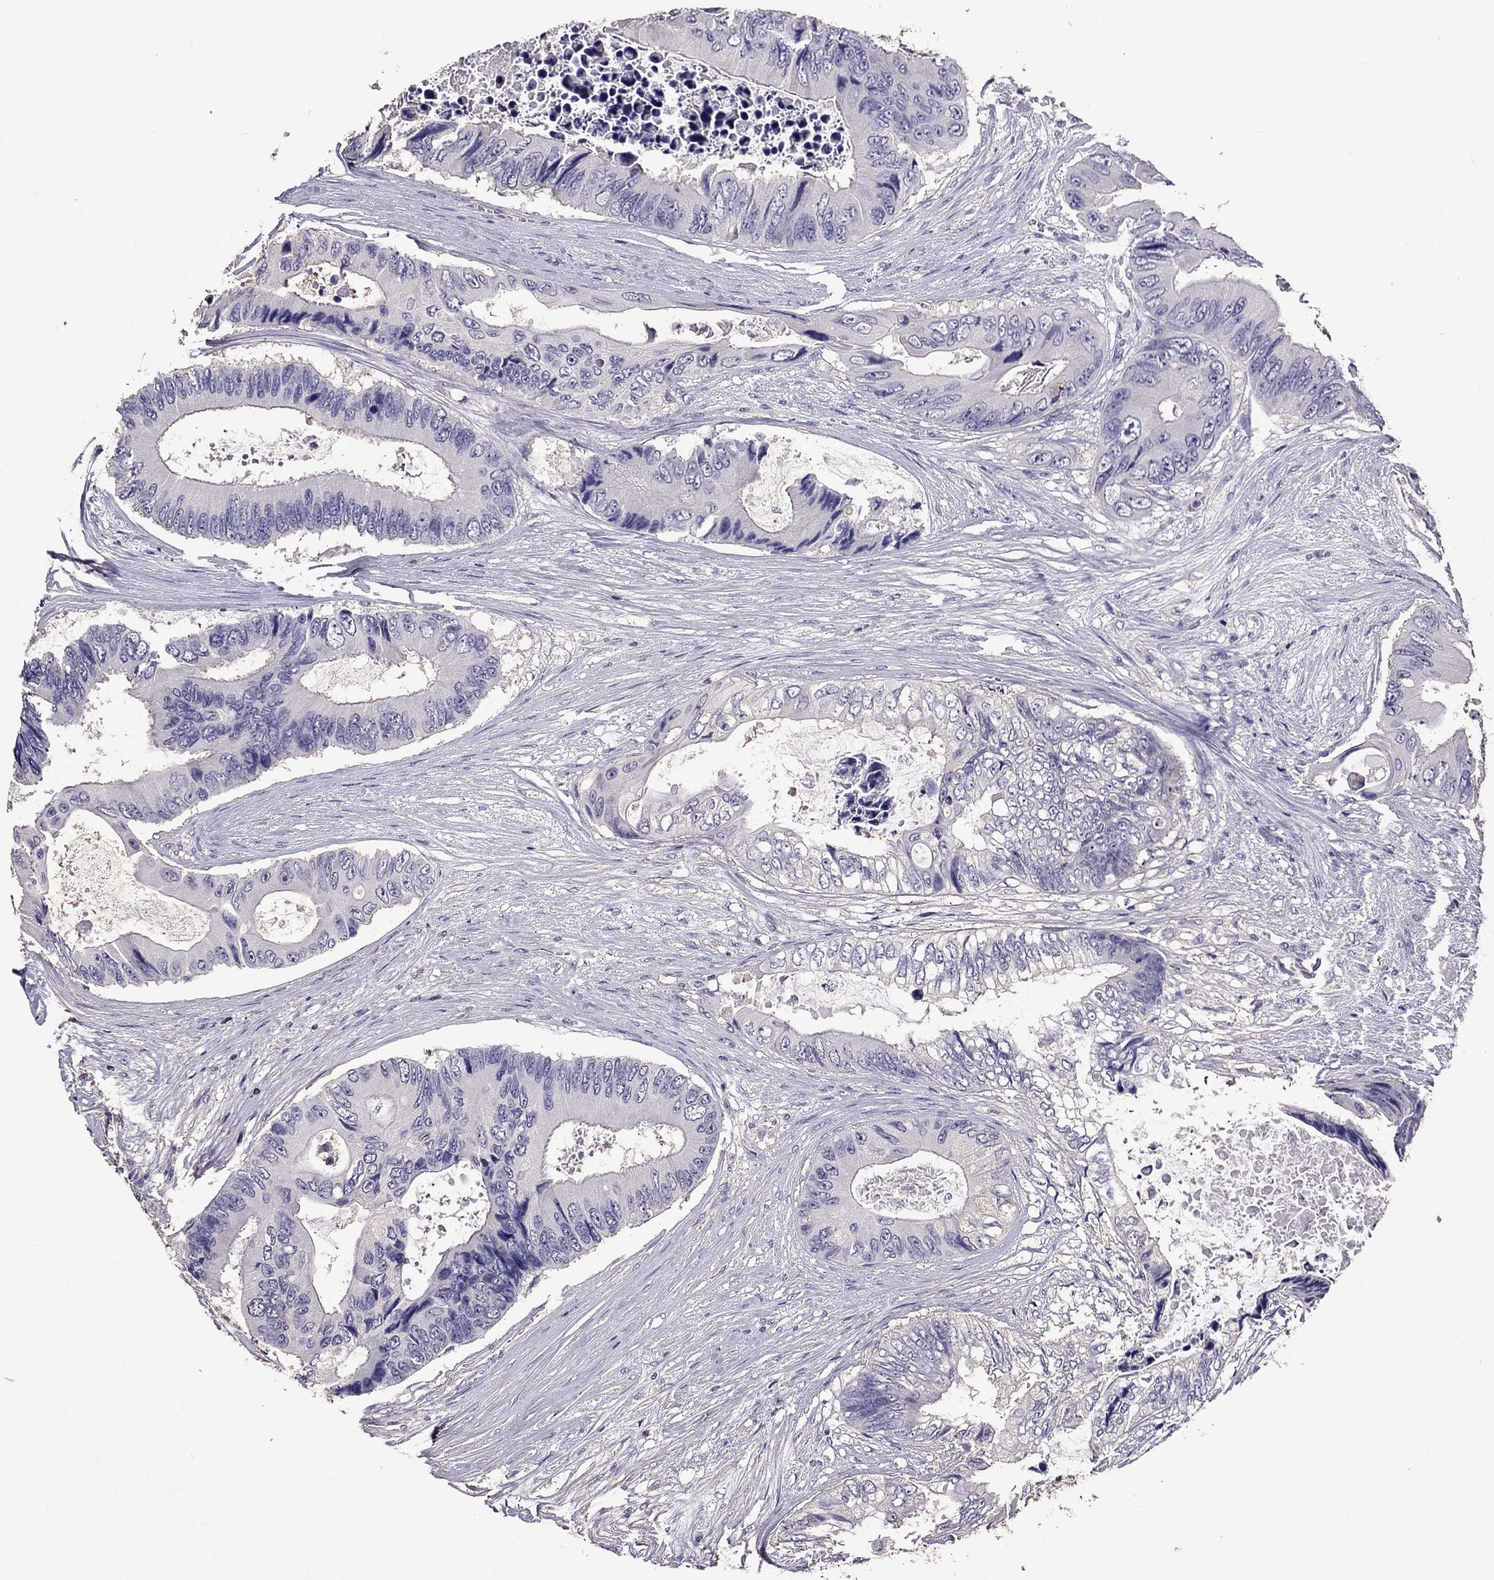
{"staining": {"intensity": "negative", "quantity": "none", "location": "none"}, "tissue": "colorectal cancer", "cell_type": "Tumor cells", "image_type": "cancer", "snomed": [{"axis": "morphology", "description": "Adenocarcinoma, NOS"}, {"axis": "topography", "description": "Rectum"}], "caption": "Immunohistochemical staining of adenocarcinoma (colorectal) demonstrates no significant positivity in tumor cells.", "gene": "NKX3-1", "patient": {"sex": "male", "age": 63}}